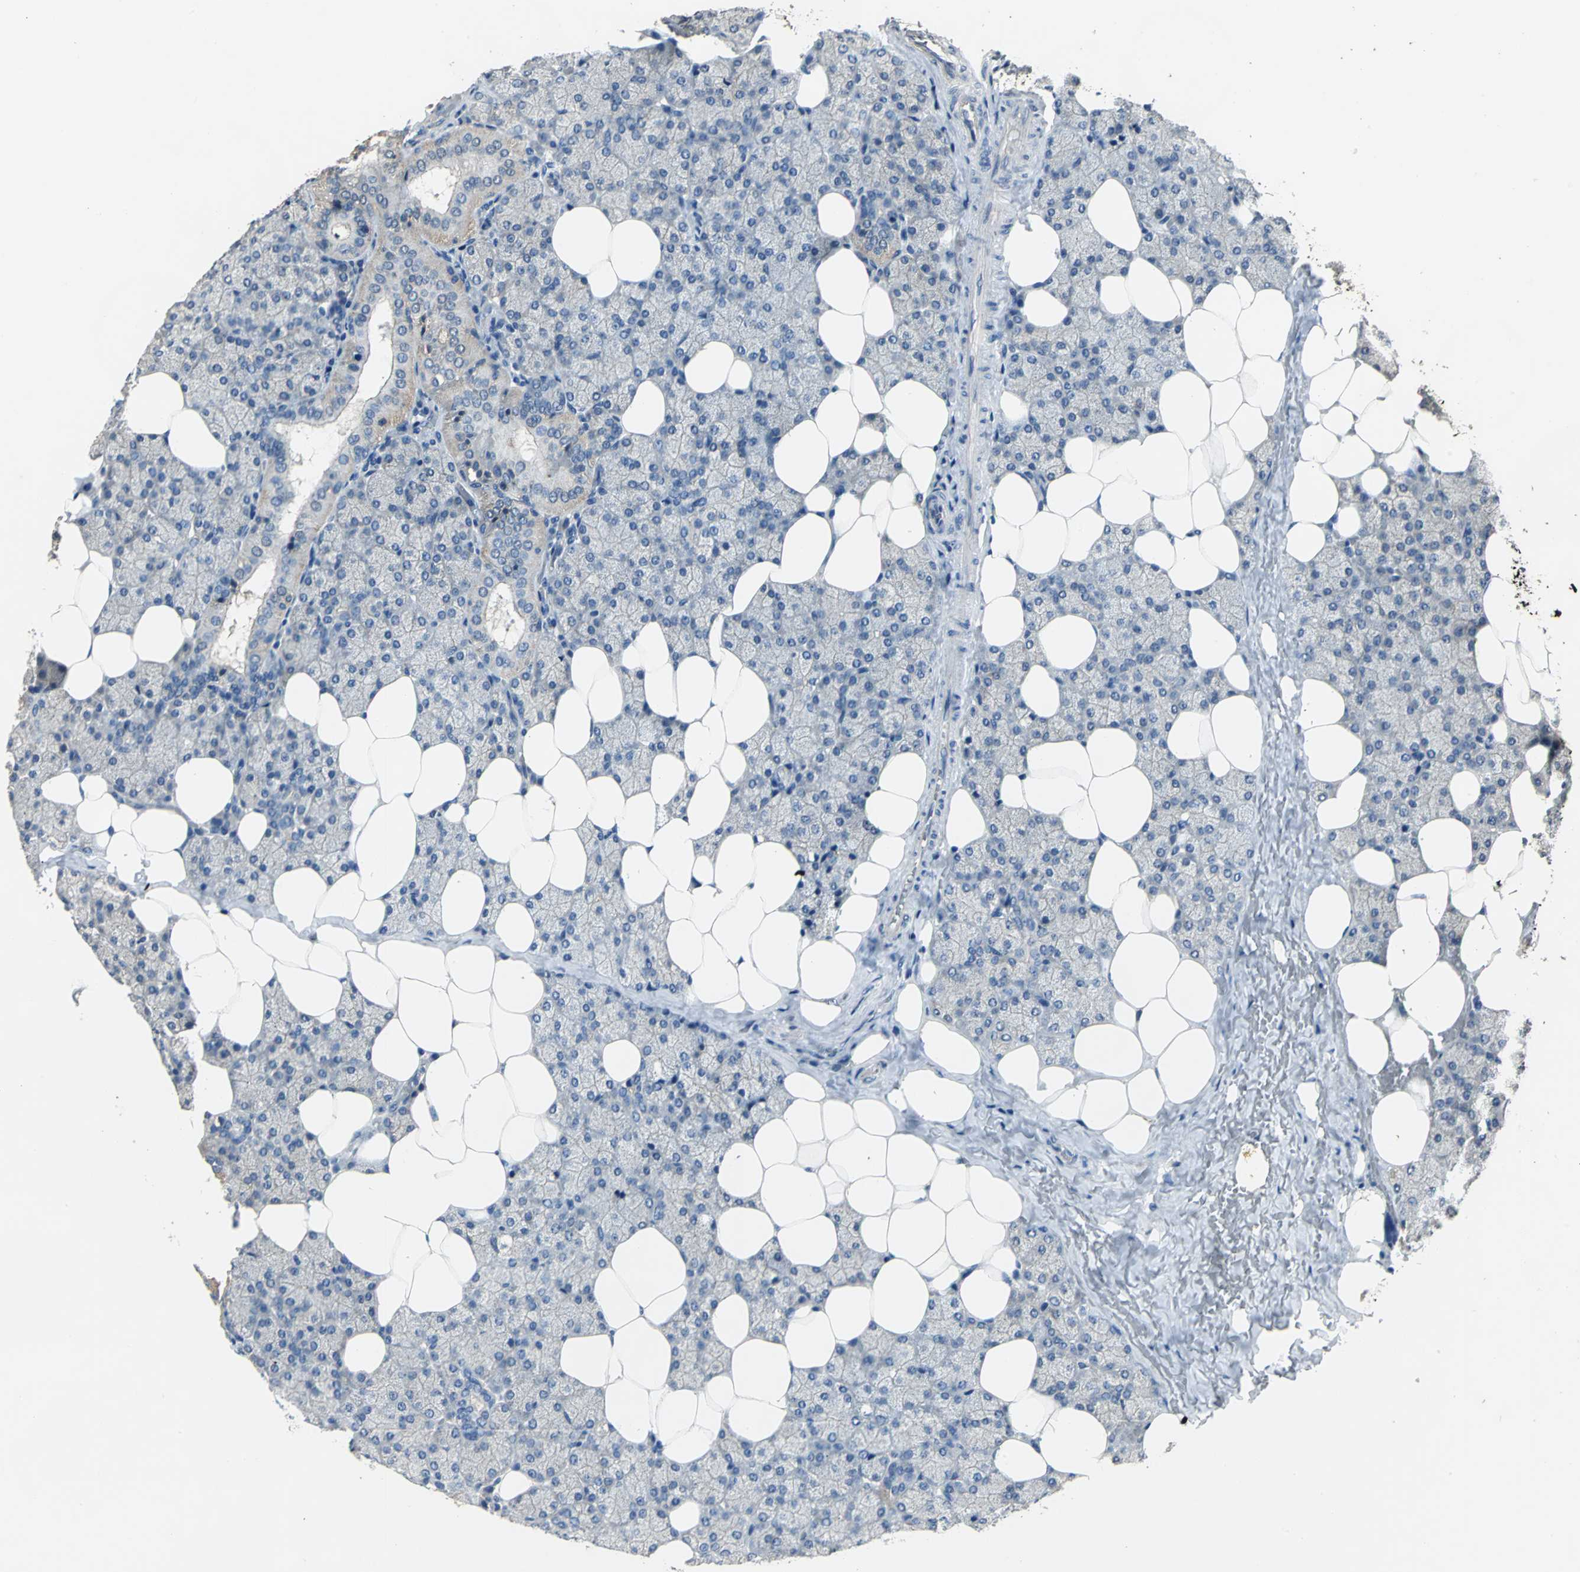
{"staining": {"intensity": "weak", "quantity": "25%-75%", "location": "cytoplasmic/membranous"}, "tissue": "salivary gland", "cell_type": "Glandular cells", "image_type": "normal", "snomed": [{"axis": "morphology", "description": "Normal tissue, NOS"}, {"axis": "topography", "description": "Lymph node"}, {"axis": "topography", "description": "Salivary gland"}], "caption": "Salivary gland stained with IHC displays weak cytoplasmic/membranous positivity in about 25%-75% of glandular cells. (DAB IHC with brightfield microscopy, high magnification).", "gene": "OCLN", "patient": {"sex": "male", "age": 8}}